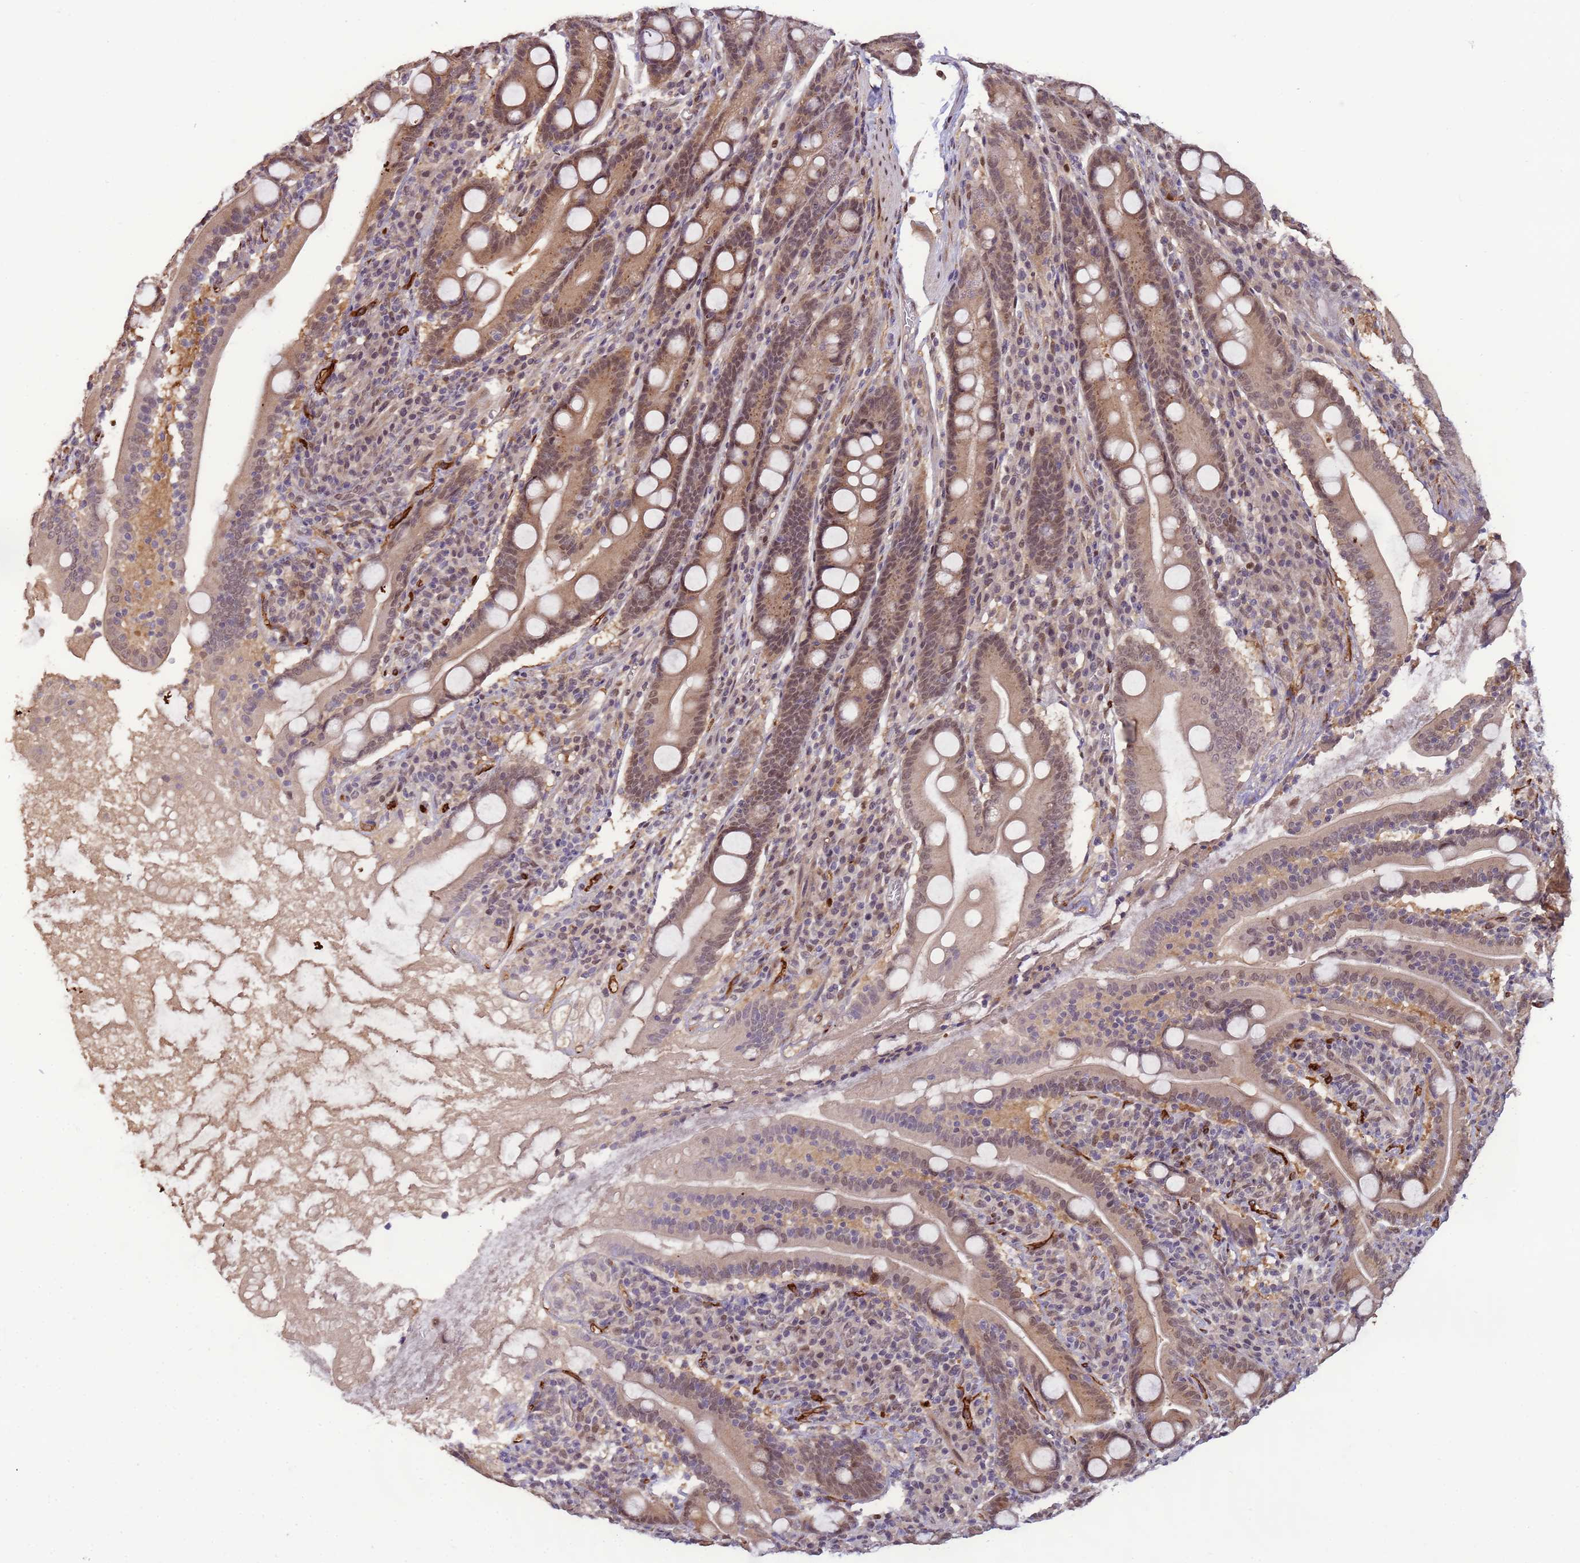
{"staining": {"intensity": "moderate", "quantity": "25%-75%", "location": "cytoplasmic/membranous,nuclear"}, "tissue": "duodenum", "cell_type": "Glandular cells", "image_type": "normal", "snomed": [{"axis": "morphology", "description": "Normal tissue, NOS"}, {"axis": "topography", "description": "Duodenum"}], "caption": "Immunohistochemistry staining of unremarkable duodenum, which reveals medium levels of moderate cytoplasmic/membranous,nuclear staining in about 25%-75% of glandular cells indicating moderate cytoplasmic/membranous,nuclear protein positivity. The staining was performed using DAB (brown) for protein detection and nuclei were counterstained in hematoxylin (blue).", "gene": "ZBTB5", "patient": {"sex": "male", "age": 35}}